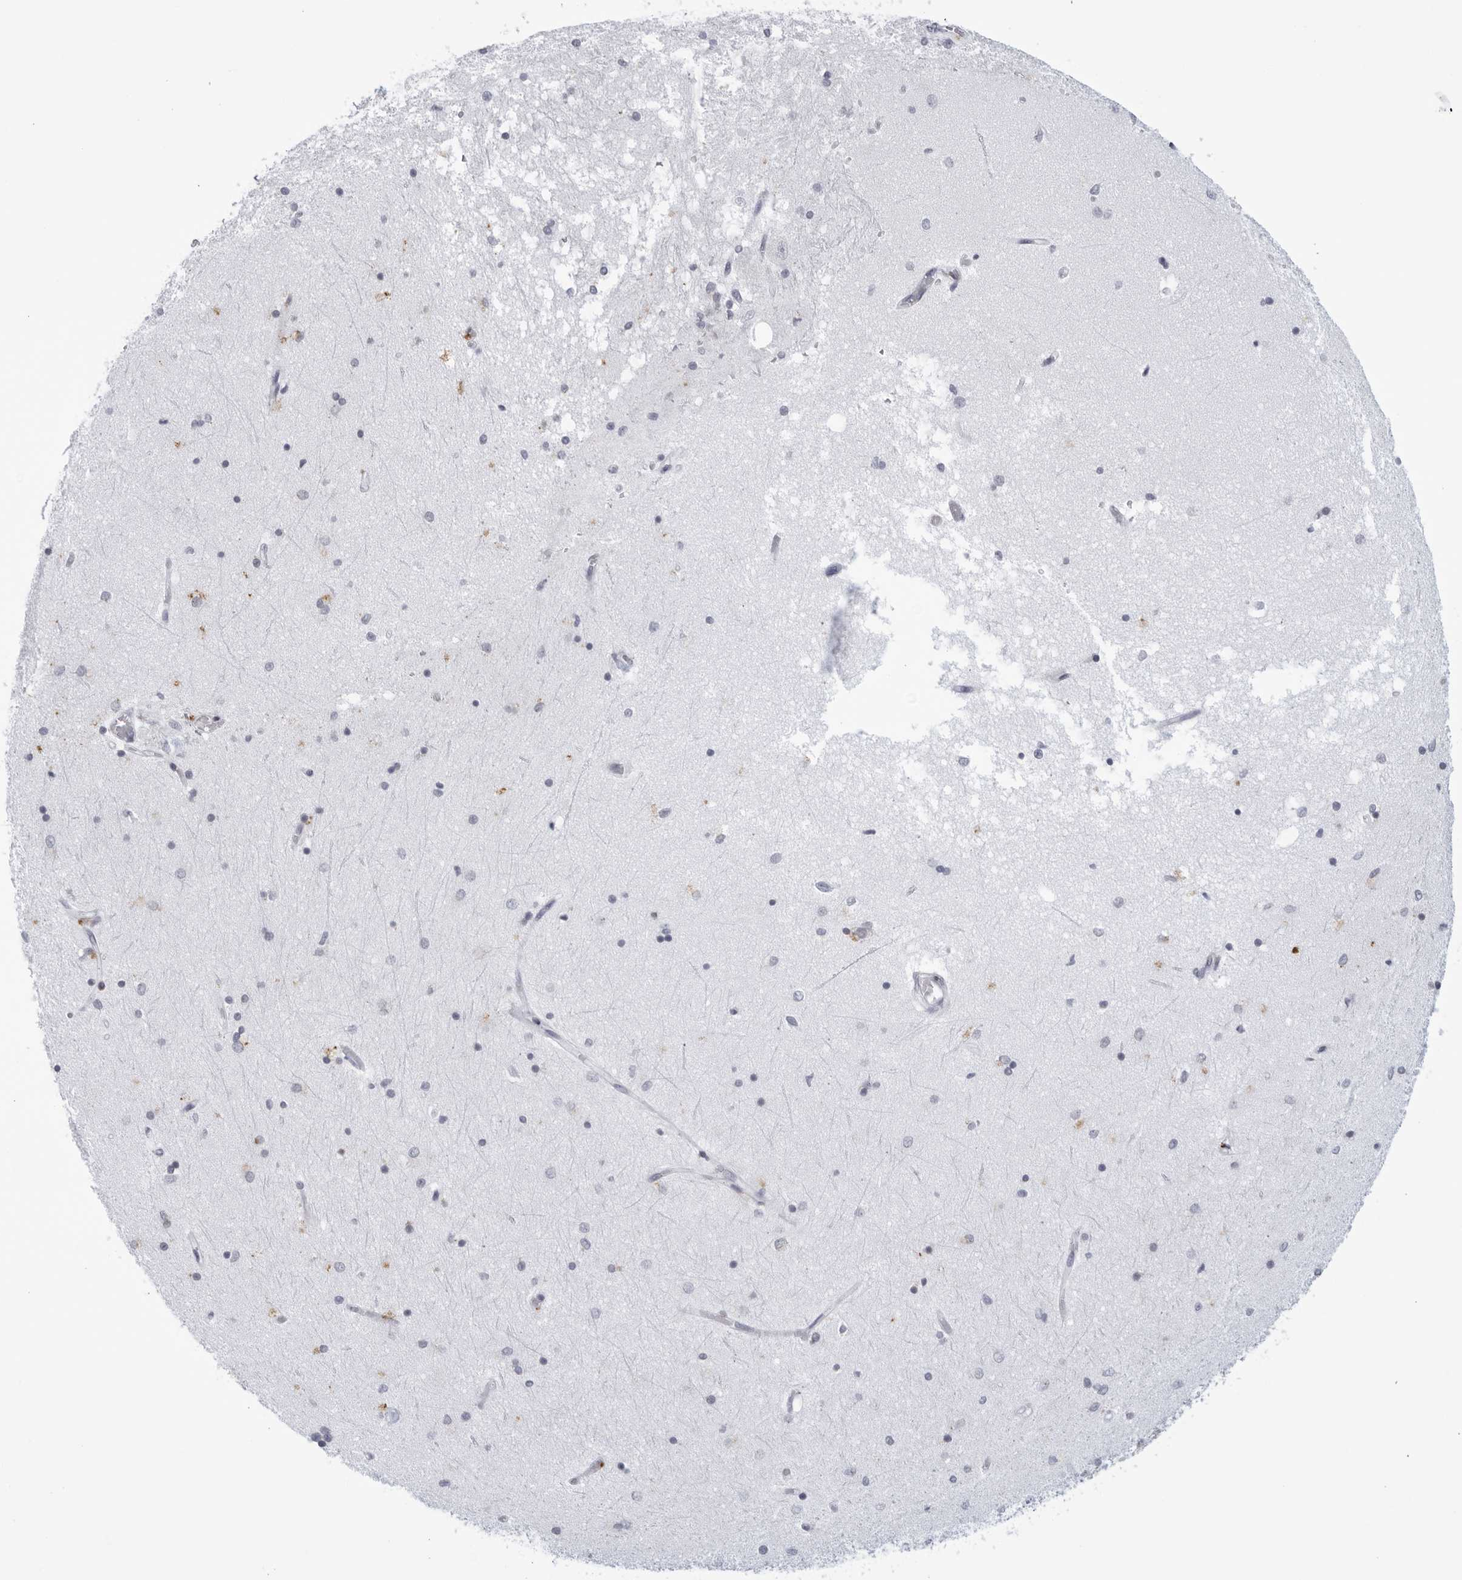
{"staining": {"intensity": "negative", "quantity": "none", "location": "none"}, "tissue": "hippocampus", "cell_type": "Glial cells", "image_type": "normal", "snomed": [{"axis": "morphology", "description": "Normal tissue, NOS"}, {"axis": "topography", "description": "Hippocampus"}], "caption": "Immunohistochemistry histopathology image of normal hippocampus stained for a protein (brown), which reveals no staining in glial cells. Nuclei are stained in blue.", "gene": "WDTC1", "patient": {"sex": "male", "age": 45}}